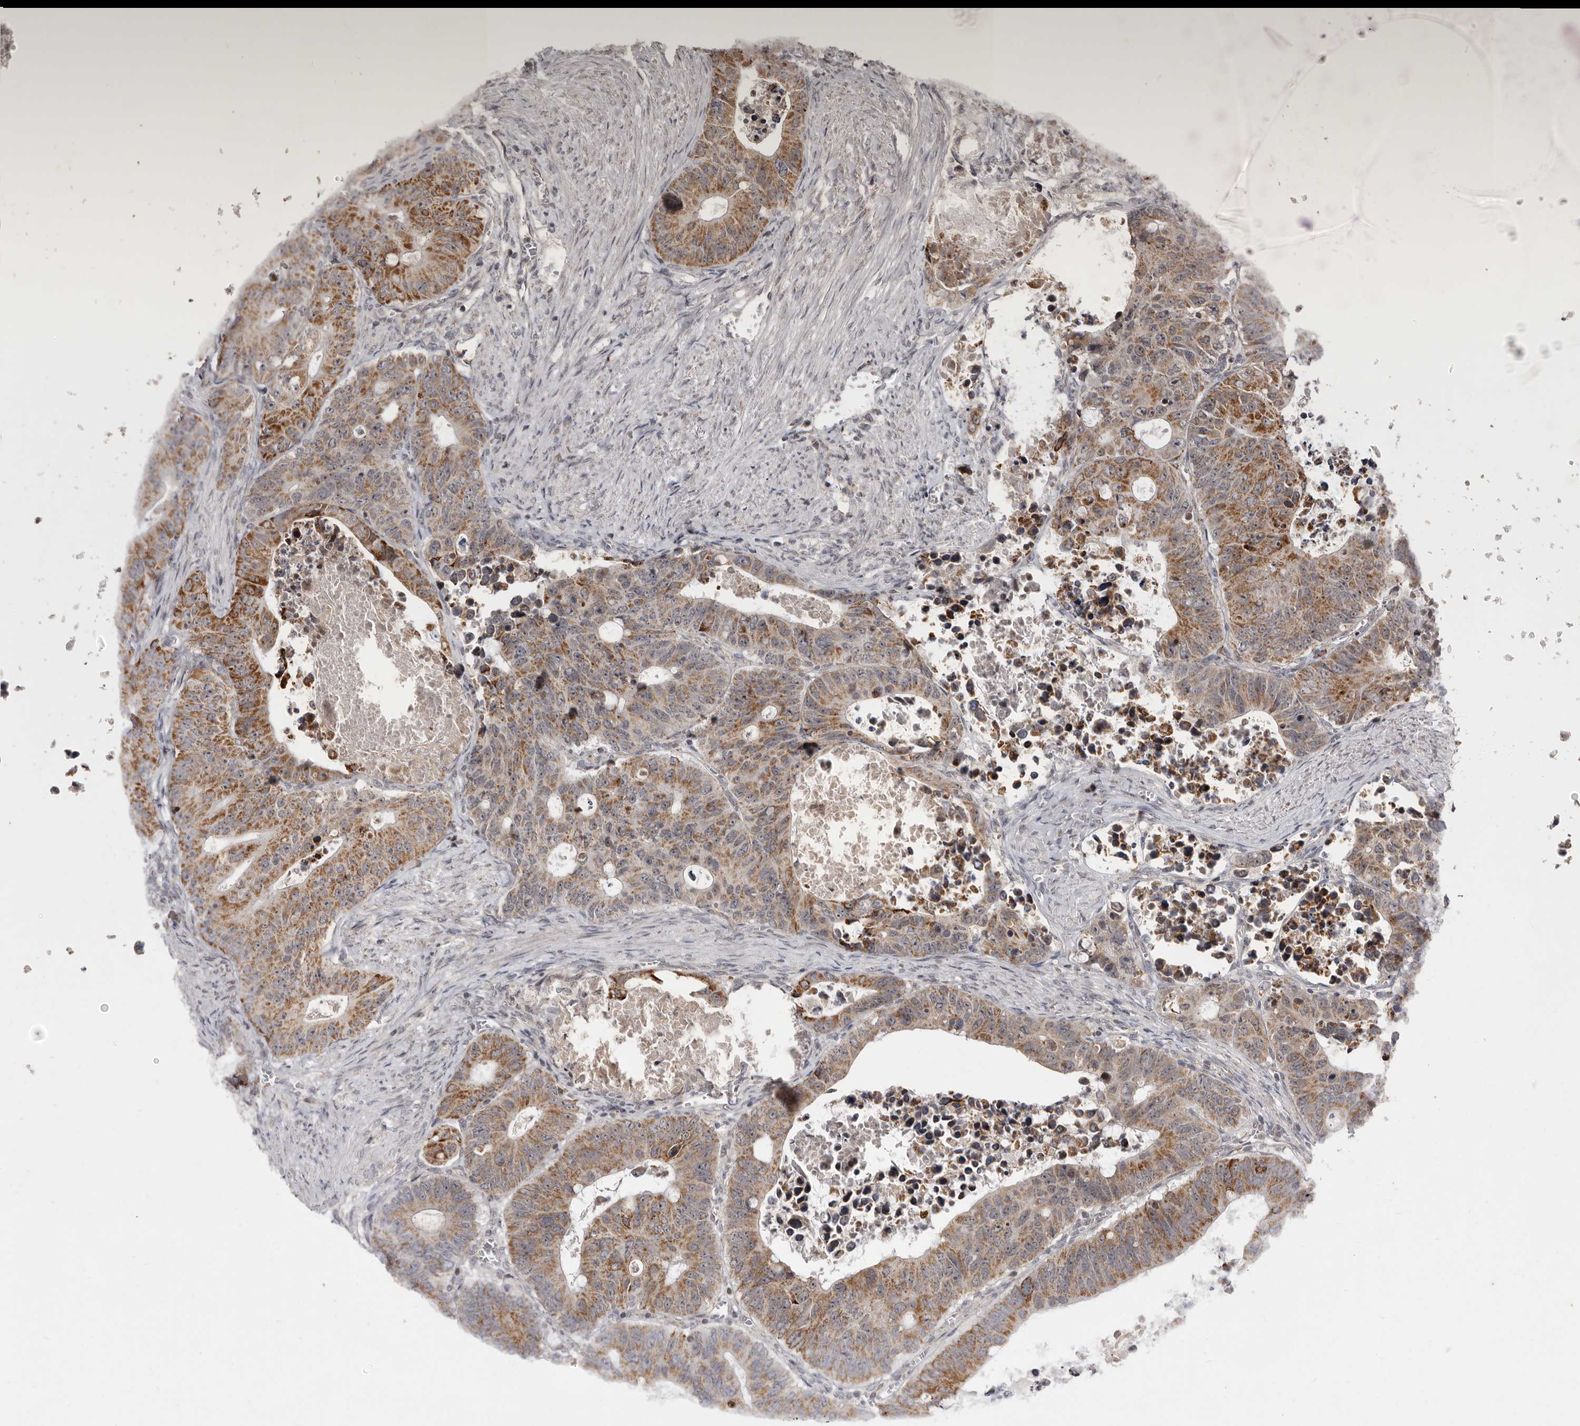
{"staining": {"intensity": "moderate", "quantity": ">75%", "location": "cytoplasmic/membranous"}, "tissue": "colorectal cancer", "cell_type": "Tumor cells", "image_type": "cancer", "snomed": [{"axis": "morphology", "description": "Adenocarcinoma, NOS"}, {"axis": "topography", "description": "Colon"}], "caption": "Immunohistochemistry (IHC) (DAB (3,3'-diaminobenzidine)) staining of adenocarcinoma (colorectal) exhibits moderate cytoplasmic/membranous protein staining in approximately >75% of tumor cells.", "gene": "THUMPD1", "patient": {"sex": "male", "age": 87}}